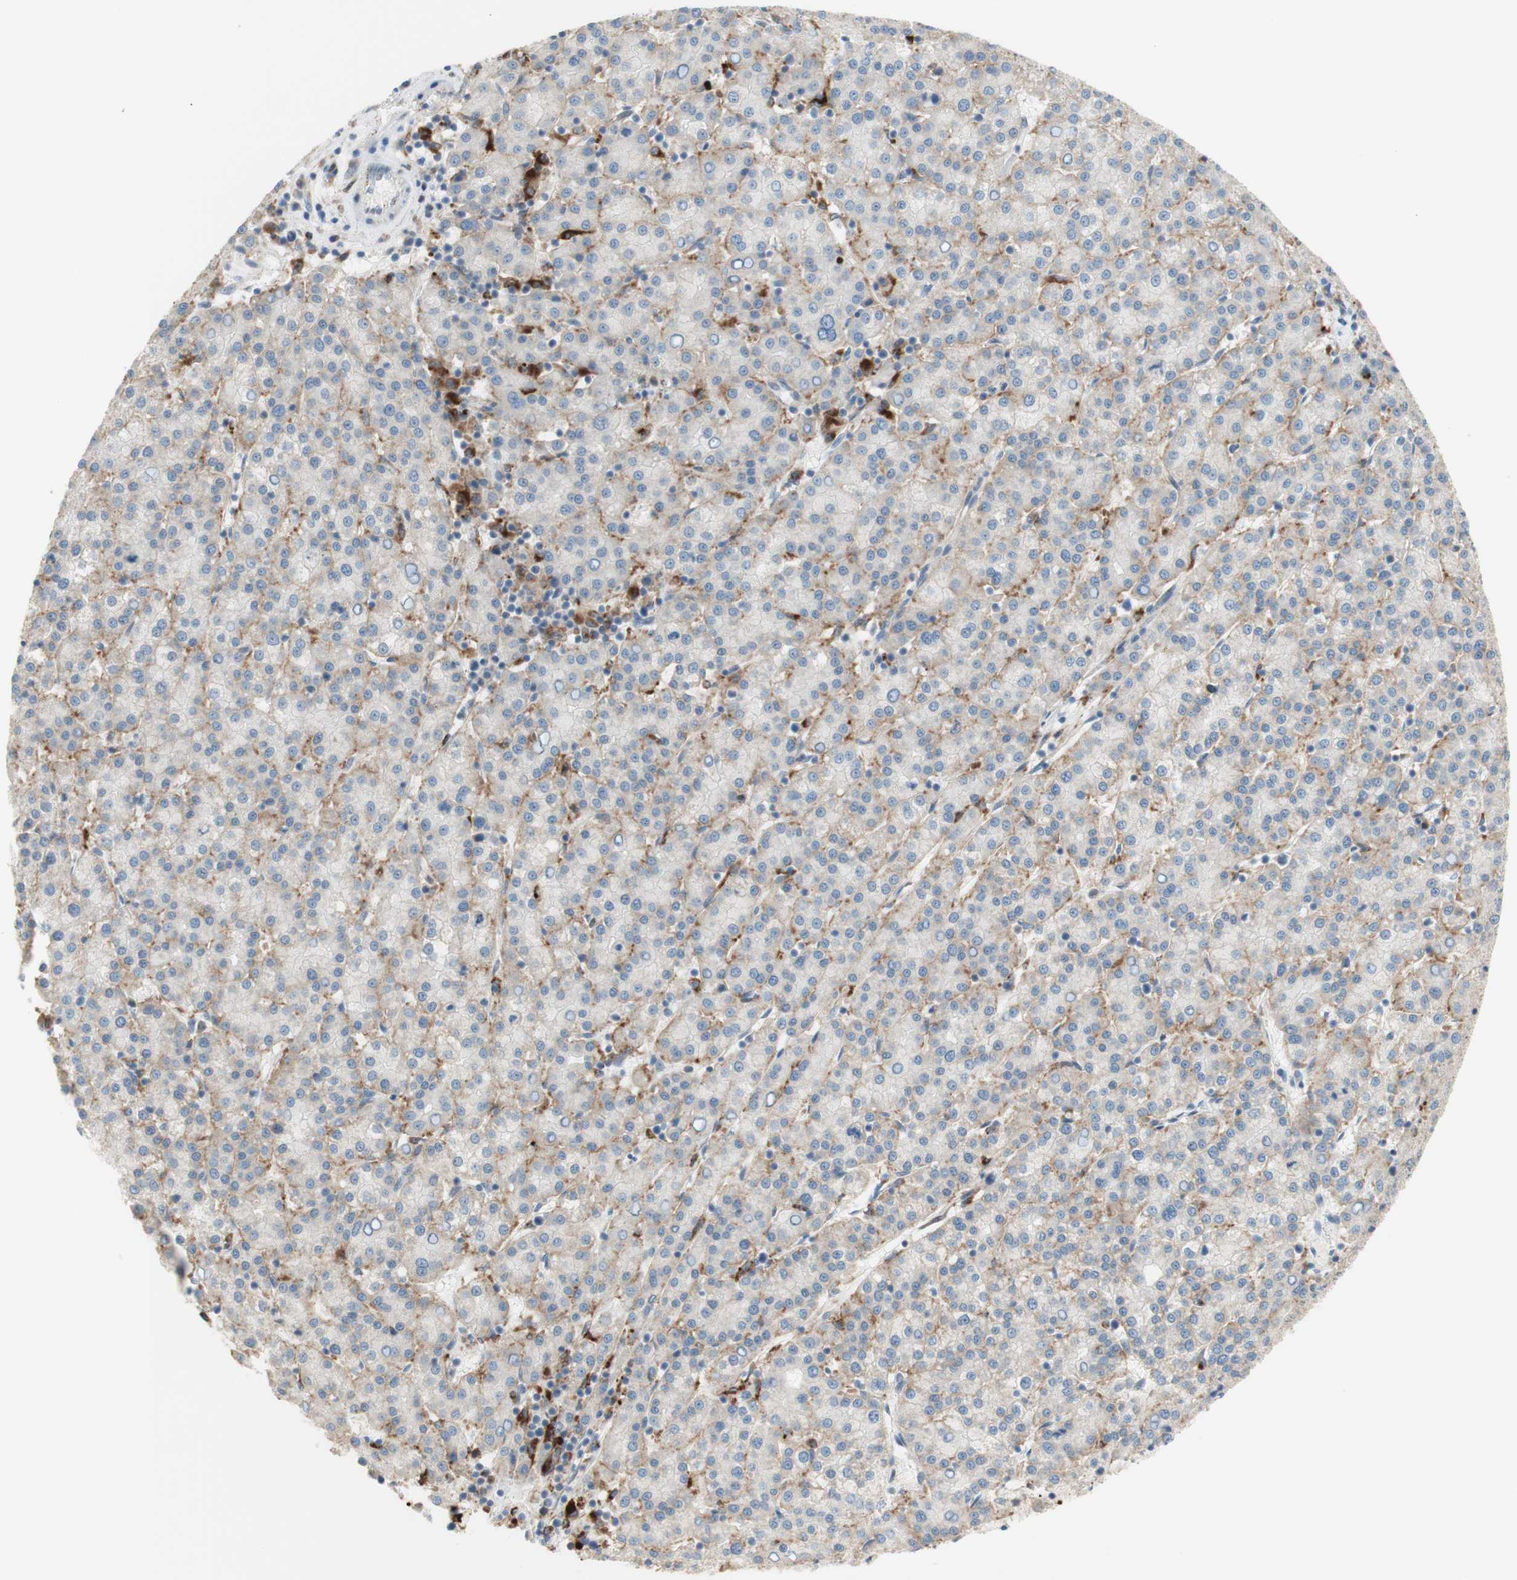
{"staining": {"intensity": "weak", "quantity": "<25%", "location": "cytoplasmic/membranous"}, "tissue": "liver cancer", "cell_type": "Tumor cells", "image_type": "cancer", "snomed": [{"axis": "morphology", "description": "Carcinoma, Hepatocellular, NOS"}, {"axis": "topography", "description": "Liver"}], "caption": "A high-resolution histopathology image shows IHC staining of liver hepatocellular carcinoma, which displays no significant positivity in tumor cells. The staining was performed using DAB to visualize the protein expression in brown, while the nuclei were stained in blue with hematoxylin (Magnification: 20x).", "gene": "GAPT", "patient": {"sex": "female", "age": 58}}